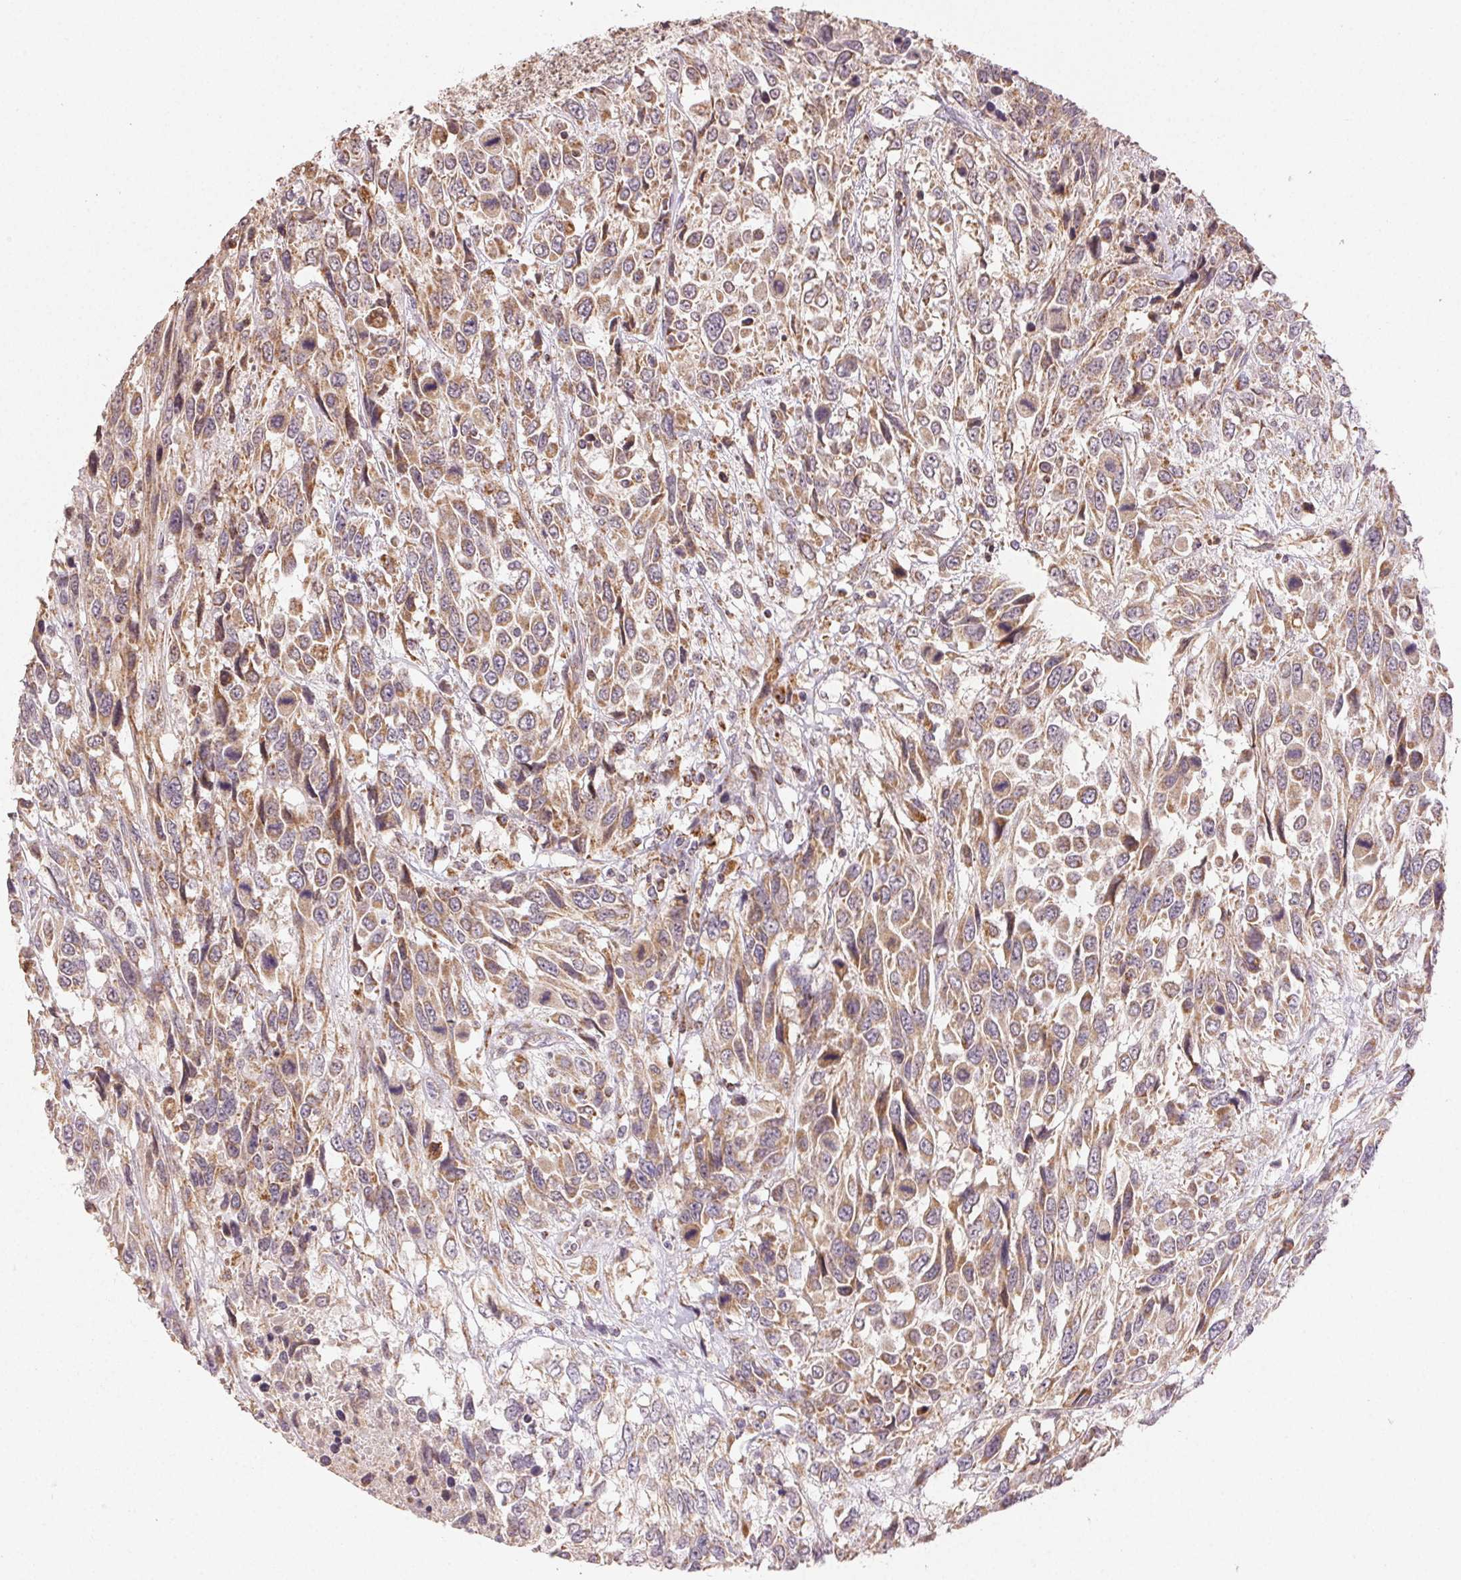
{"staining": {"intensity": "moderate", "quantity": ">75%", "location": "cytoplasmic/membranous"}, "tissue": "urothelial cancer", "cell_type": "Tumor cells", "image_type": "cancer", "snomed": [{"axis": "morphology", "description": "Urothelial carcinoma, High grade"}, {"axis": "topography", "description": "Urinary bladder"}], "caption": "Moderate cytoplasmic/membranous protein staining is present in approximately >75% of tumor cells in urothelial cancer.", "gene": "CLASP1", "patient": {"sex": "female", "age": 70}}